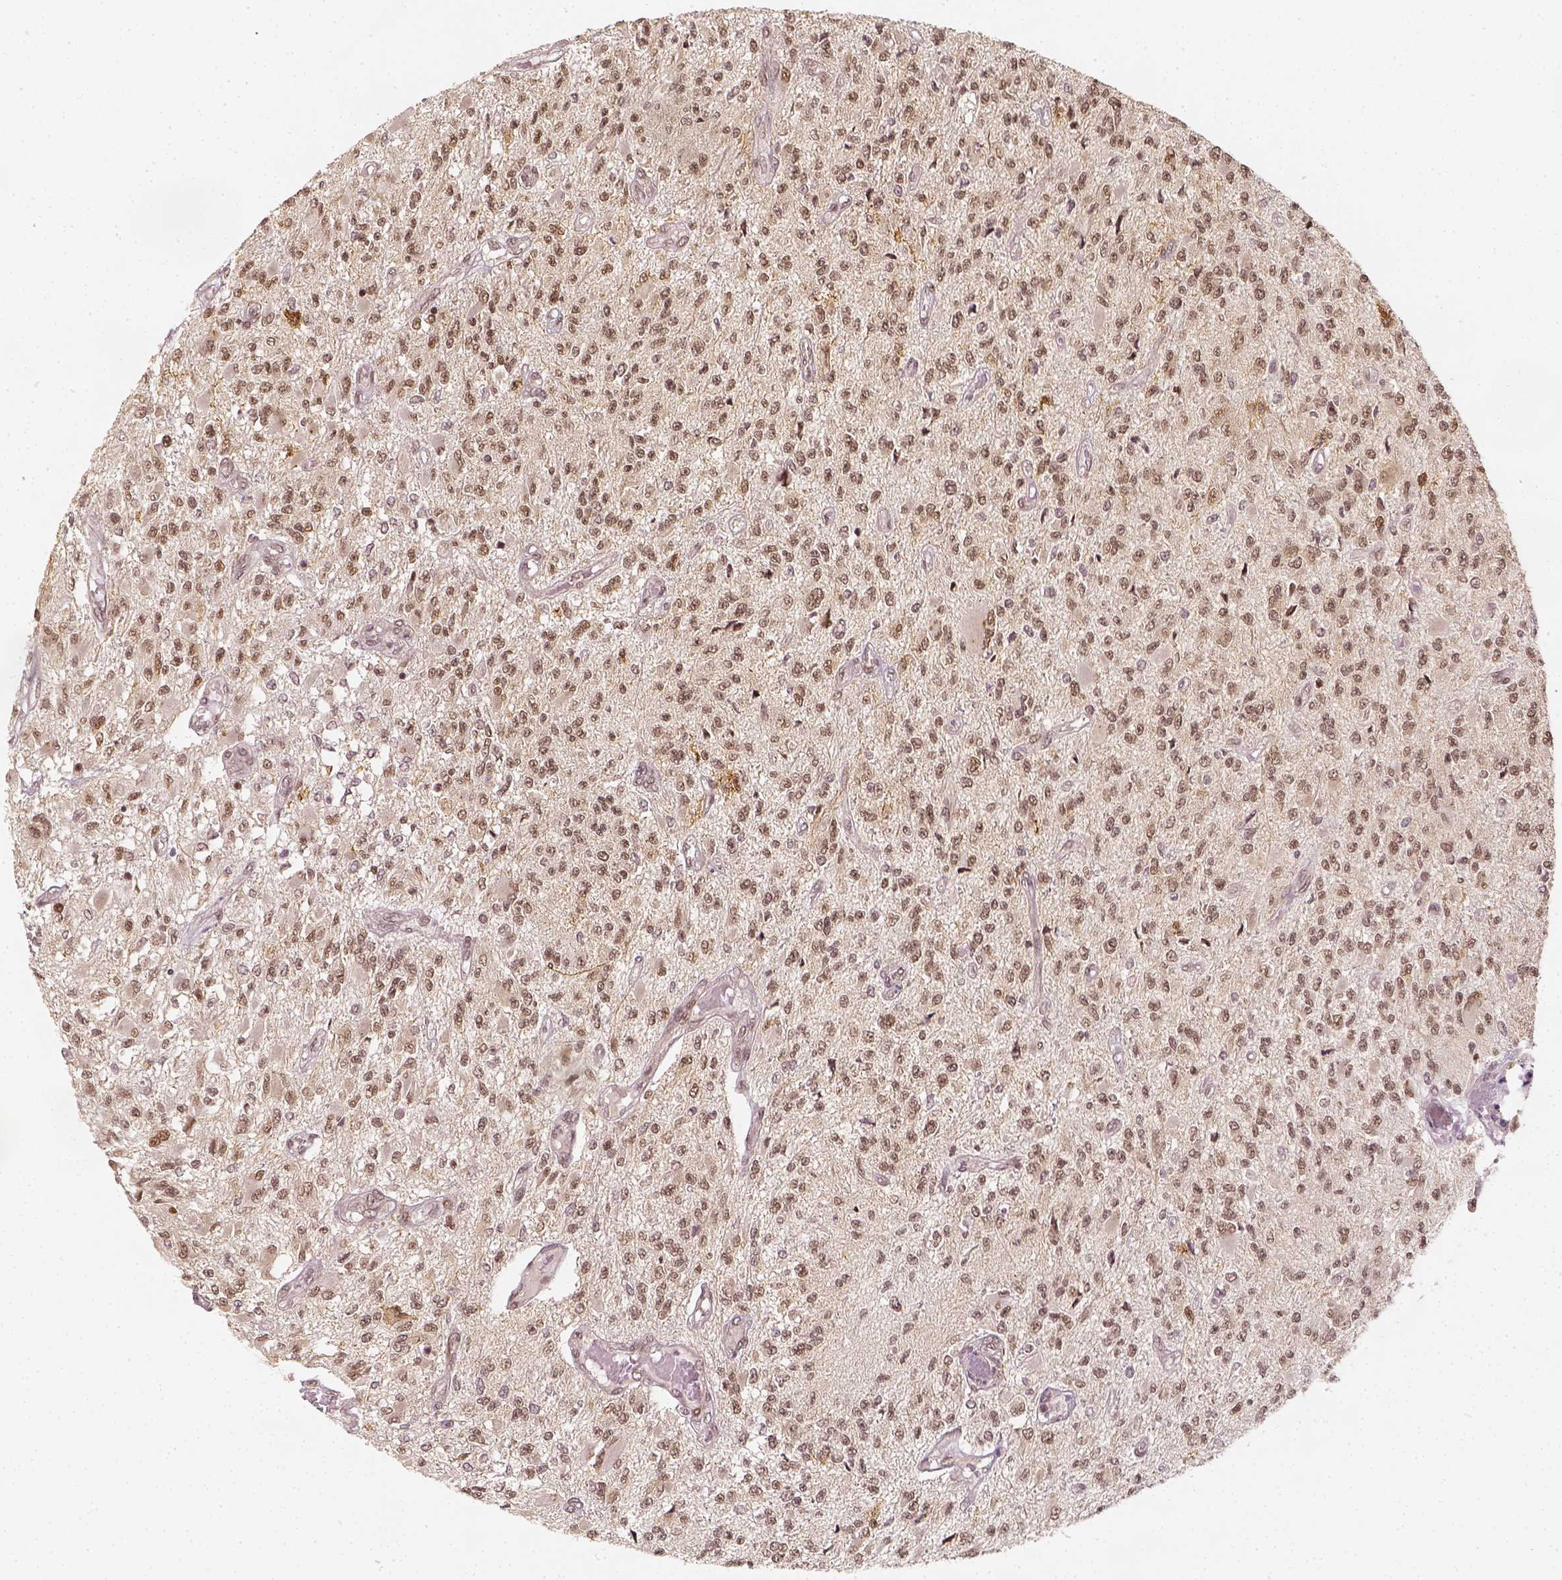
{"staining": {"intensity": "moderate", "quantity": ">75%", "location": "nuclear"}, "tissue": "glioma", "cell_type": "Tumor cells", "image_type": "cancer", "snomed": [{"axis": "morphology", "description": "Glioma, malignant, High grade"}, {"axis": "topography", "description": "Brain"}], "caption": "Immunohistochemistry (DAB (3,3'-diaminobenzidine)) staining of human glioma reveals moderate nuclear protein expression in approximately >75% of tumor cells. (DAB IHC with brightfield microscopy, high magnification).", "gene": "ZMAT3", "patient": {"sex": "female", "age": 63}}